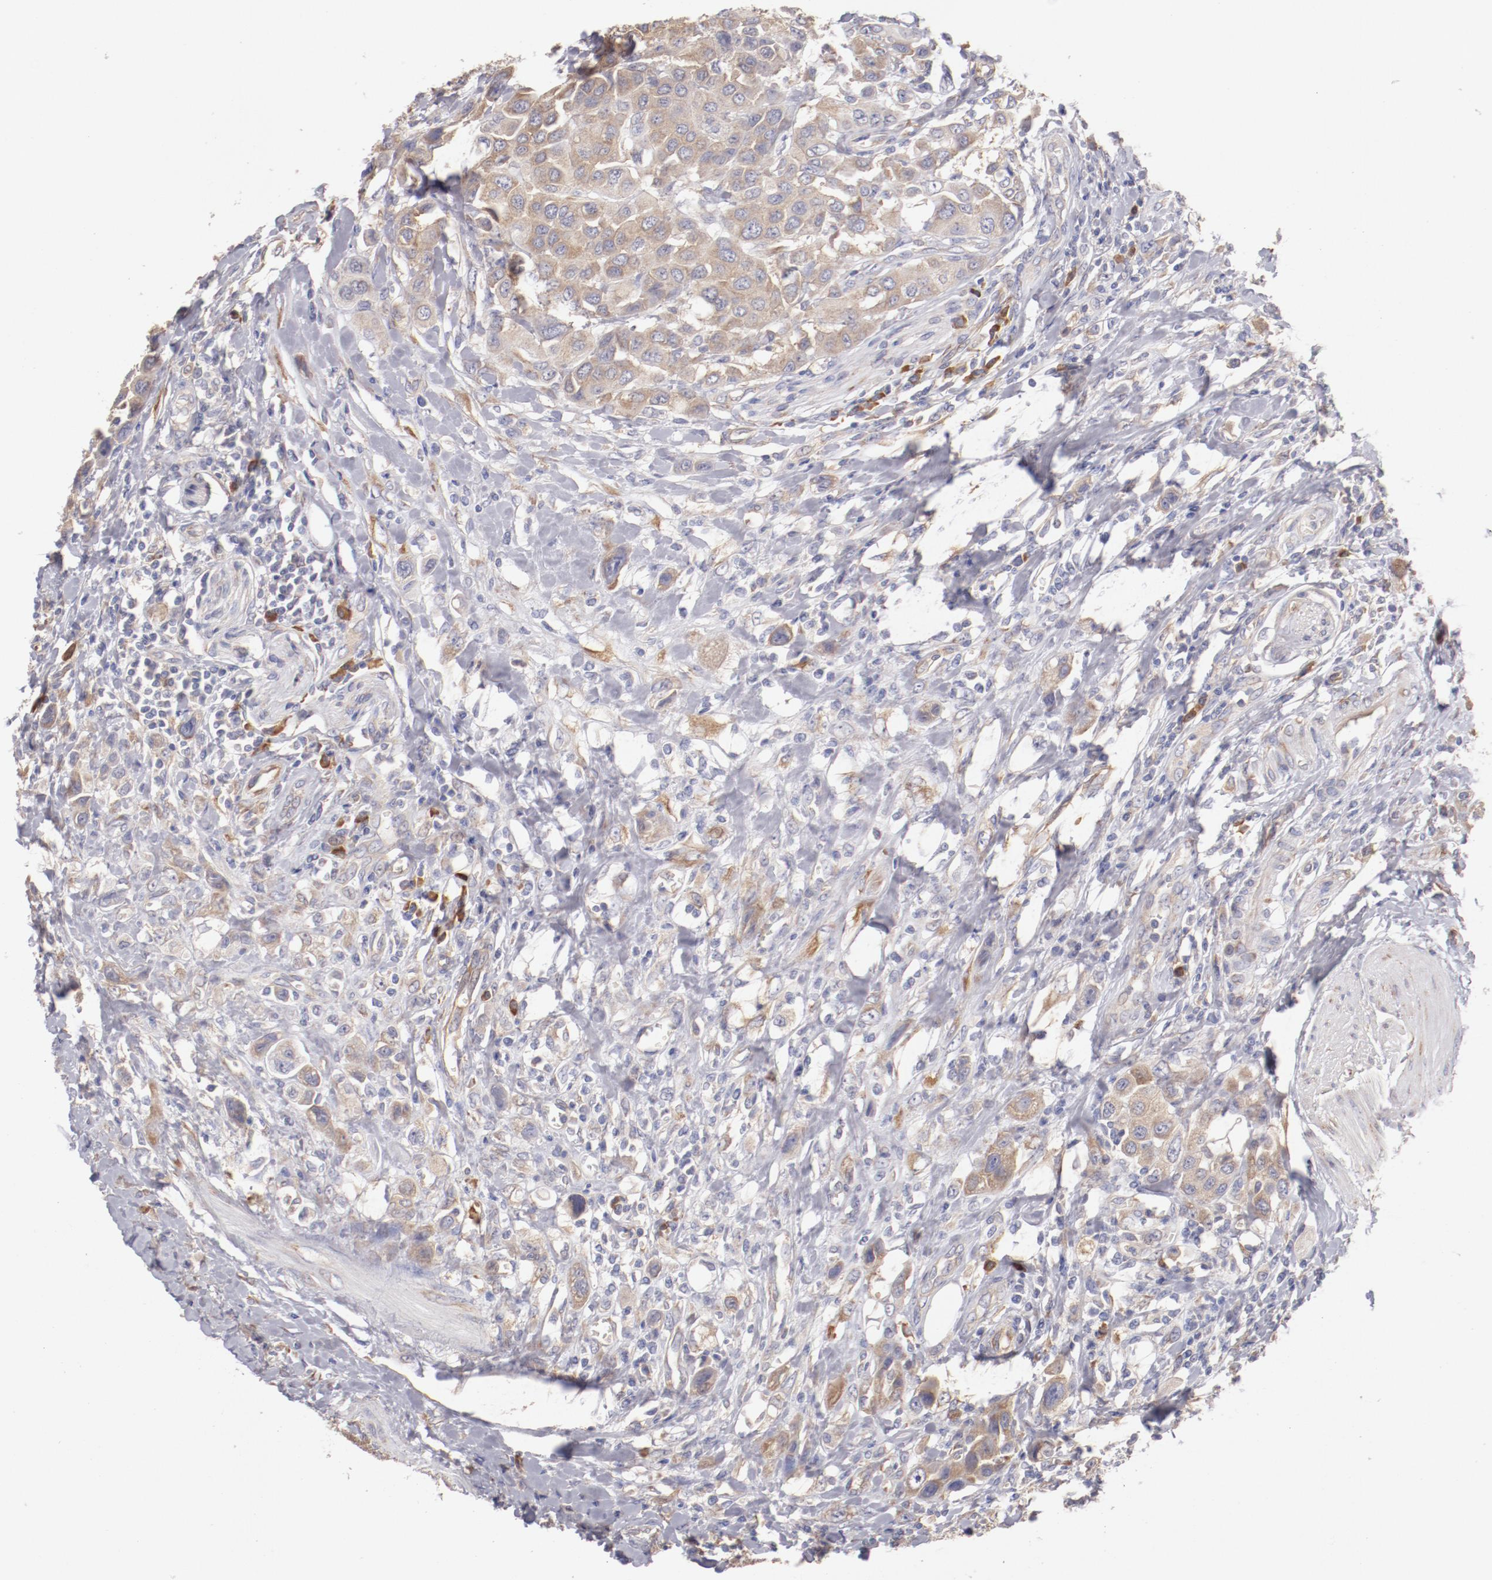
{"staining": {"intensity": "weak", "quantity": ">75%", "location": "cytoplasmic/membranous"}, "tissue": "urothelial cancer", "cell_type": "Tumor cells", "image_type": "cancer", "snomed": [{"axis": "morphology", "description": "Urothelial carcinoma, High grade"}, {"axis": "topography", "description": "Urinary bladder"}], "caption": "Urothelial cancer tissue displays weak cytoplasmic/membranous positivity in about >75% of tumor cells, visualized by immunohistochemistry. (DAB IHC, brown staining for protein, blue staining for nuclei).", "gene": "ENTPD5", "patient": {"sex": "male", "age": 50}}